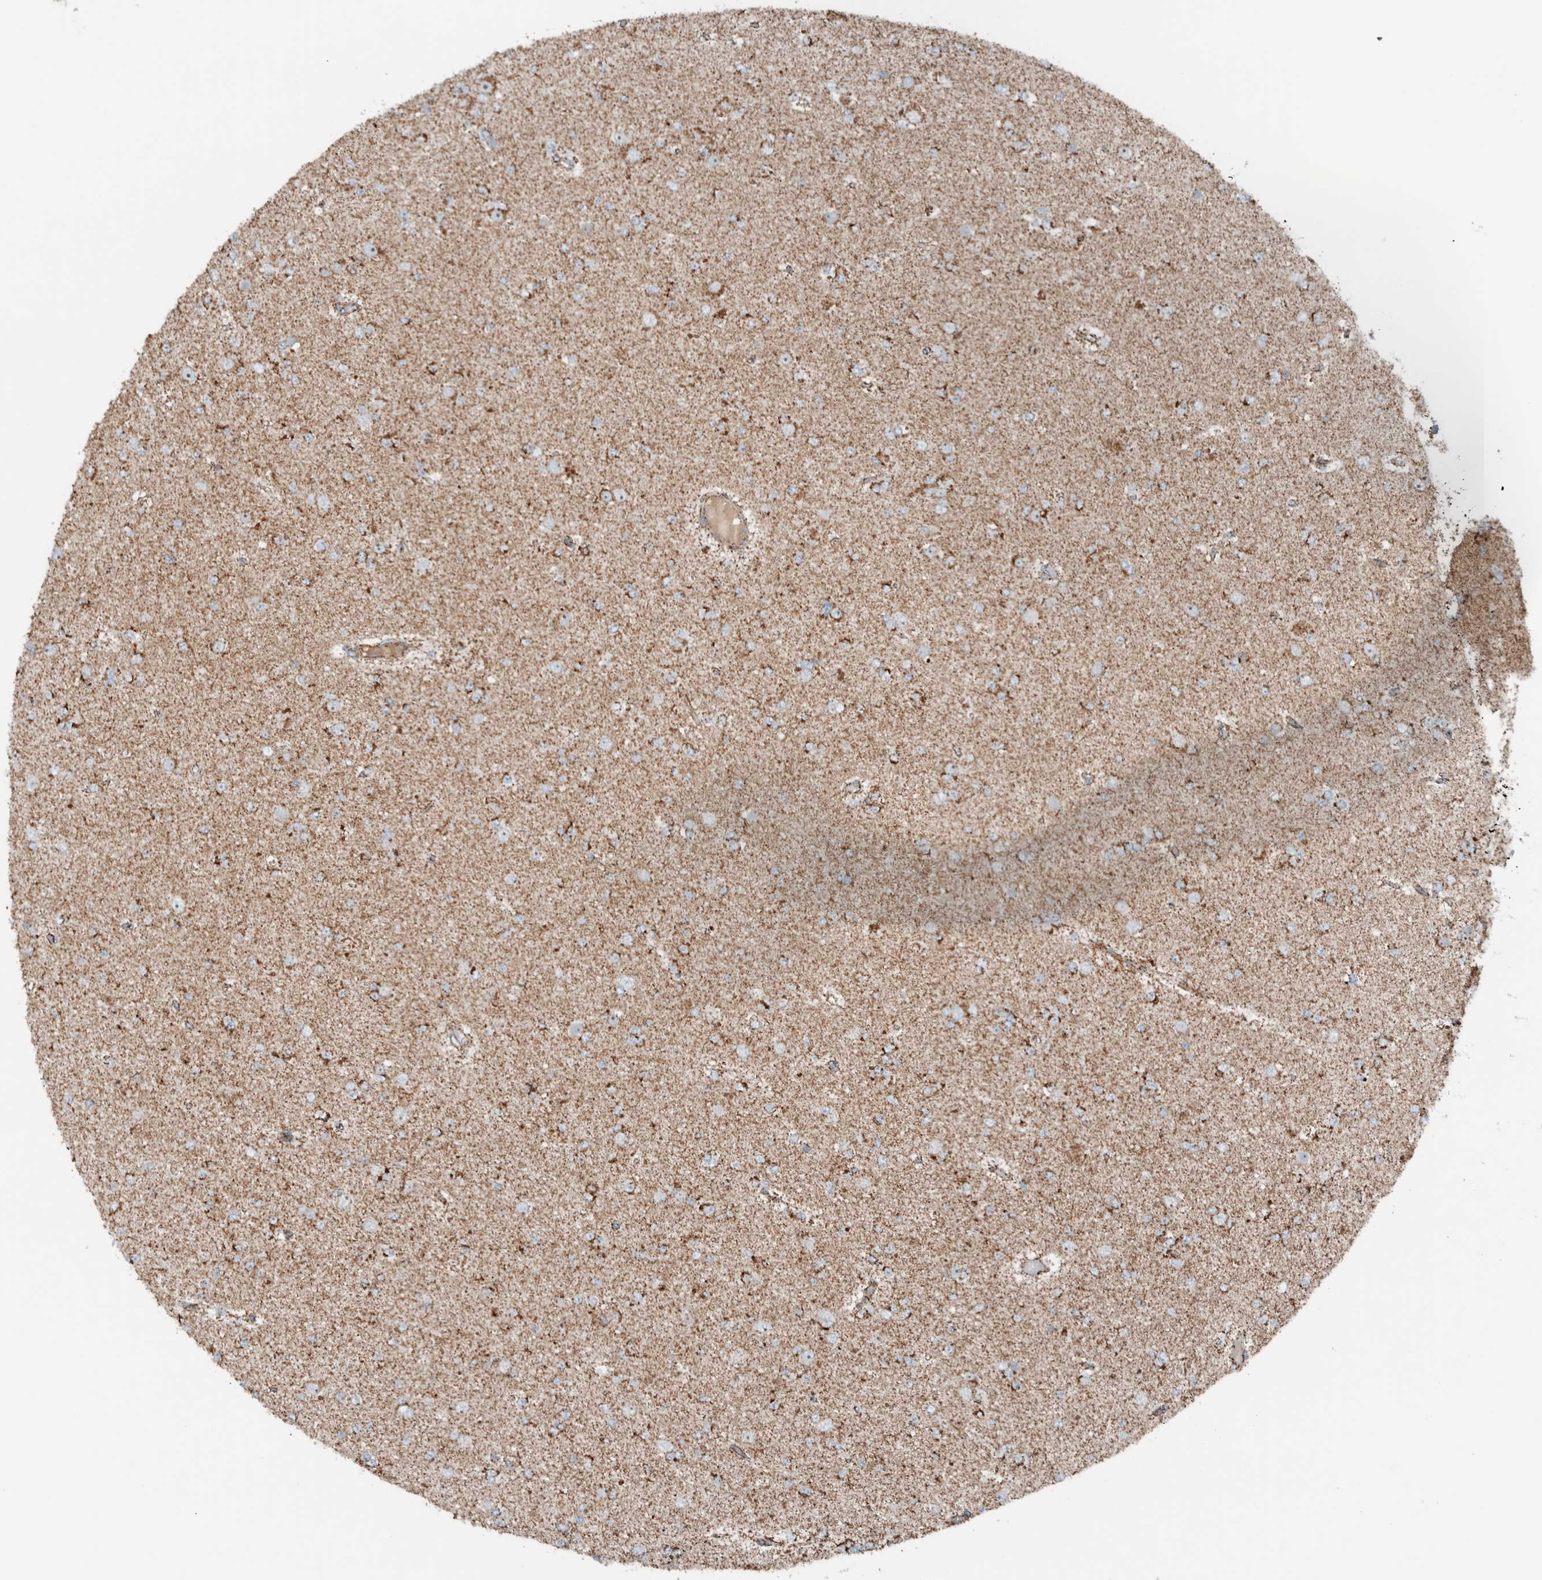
{"staining": {"intensity": "moderate", "quantity": ">75%", "location": "cytoplasmic/membranous"}, "tissue": "glioma", "cell_type": "Tumor cells", "image_type": "cancer", "snomed": [{"axis": "morphology", "description": "Glioma, malignant, Low grade"}, {"axis": "topography", "description": "Brain"}], "caption": "Moderate cytoplasmic/membranous positivity is identified in approximately >75% of tumor cells in glioma.", "gene": "CNTROB", "patient": {"sex": "female", "age": 22}}